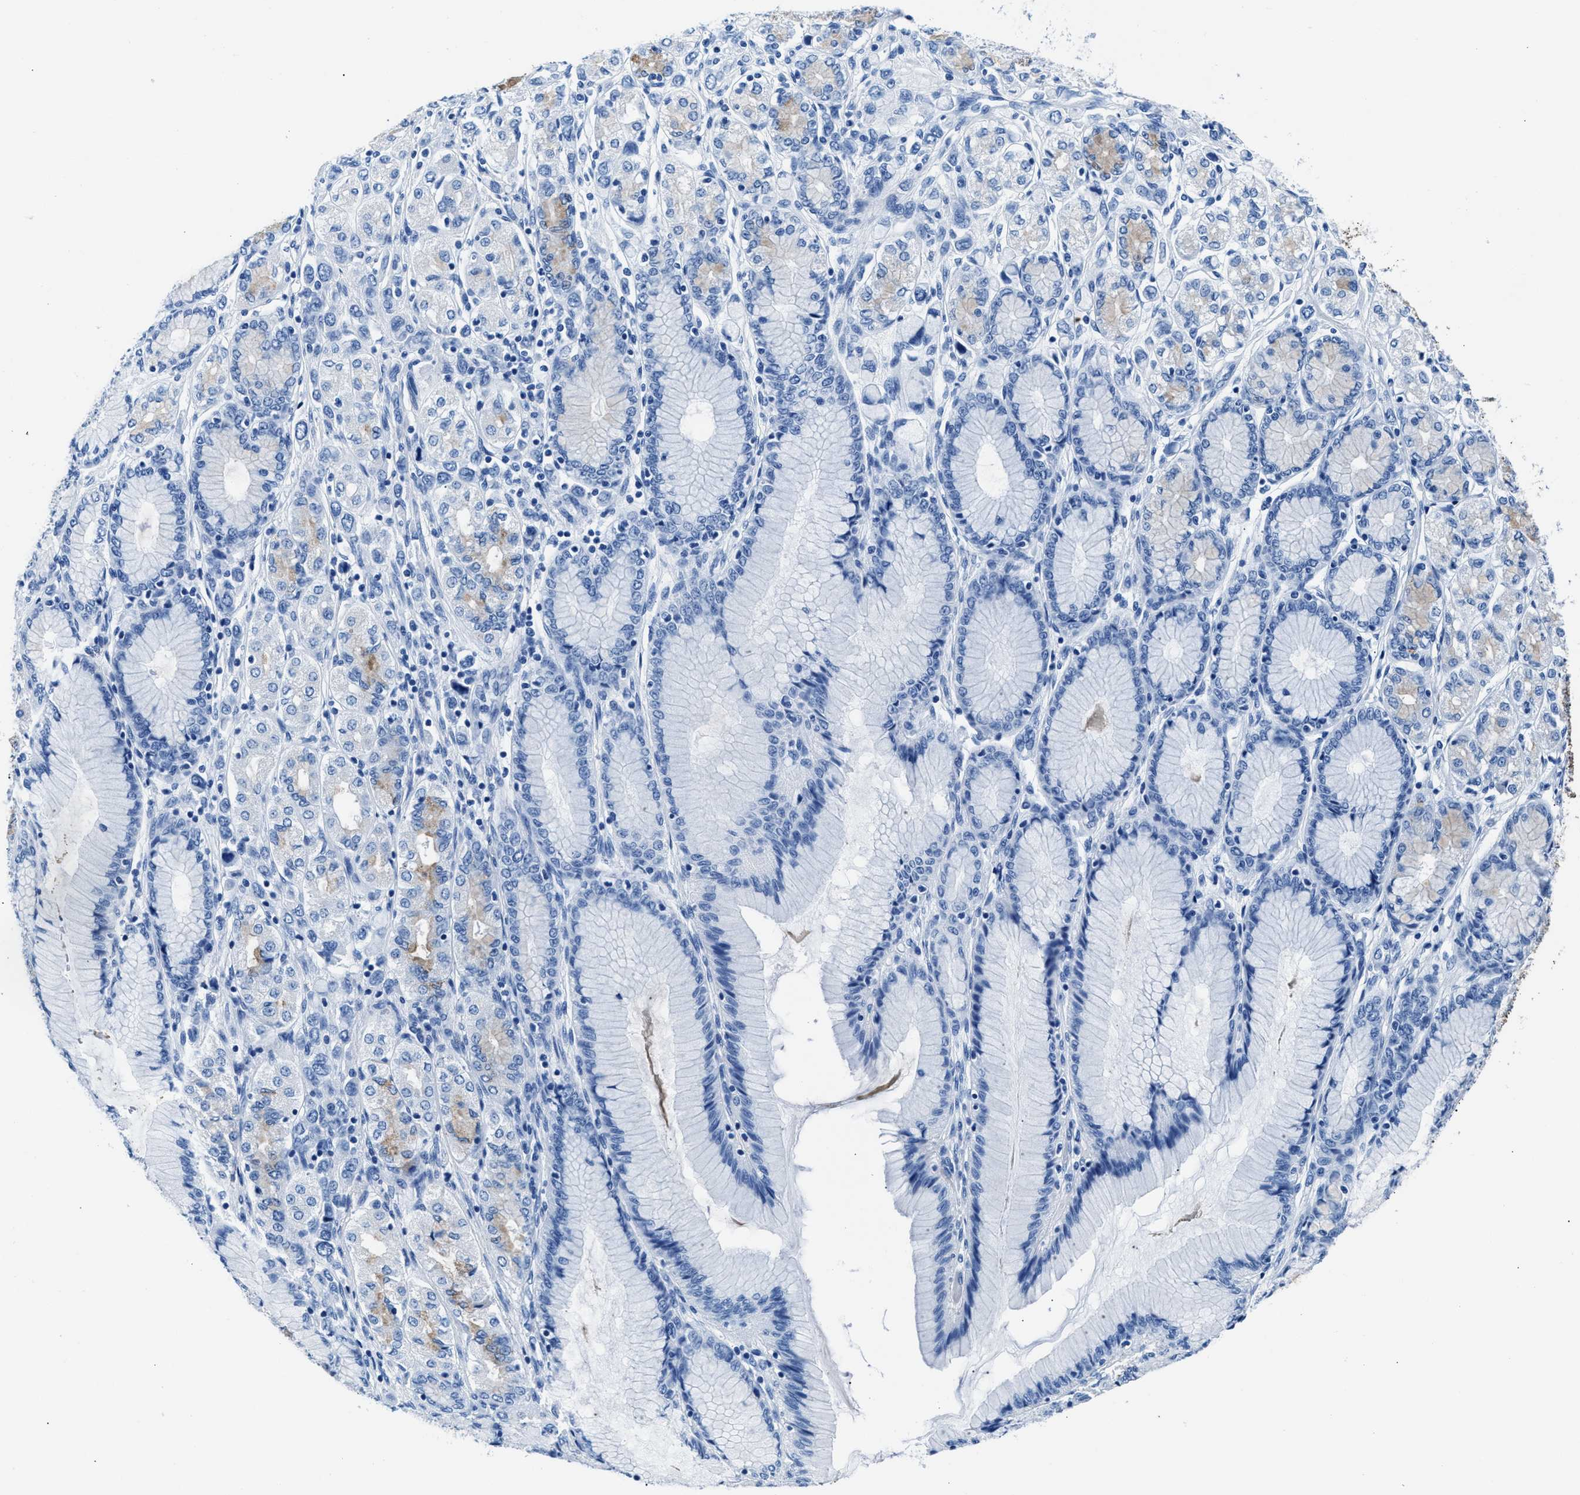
{"staining": {"intensity": "weak", "quantity": "<25%", "location": "cytoplasmic/membranous"}, "tissue": "stomach cancer", "cell_type": "Tumor cells", "image_type": "cancer", "snomed": [{"axis": "morphology", "description": "Adenocarcinoma, NOS"}, {"axis": "topography", "description": "Stomach"}], "caption": "The micrograph shows no significant positivity in tumor cells of stomach adenocarcinoma.", "gene": "CPS1", "patient": {"sex": "female", "age": 65}}